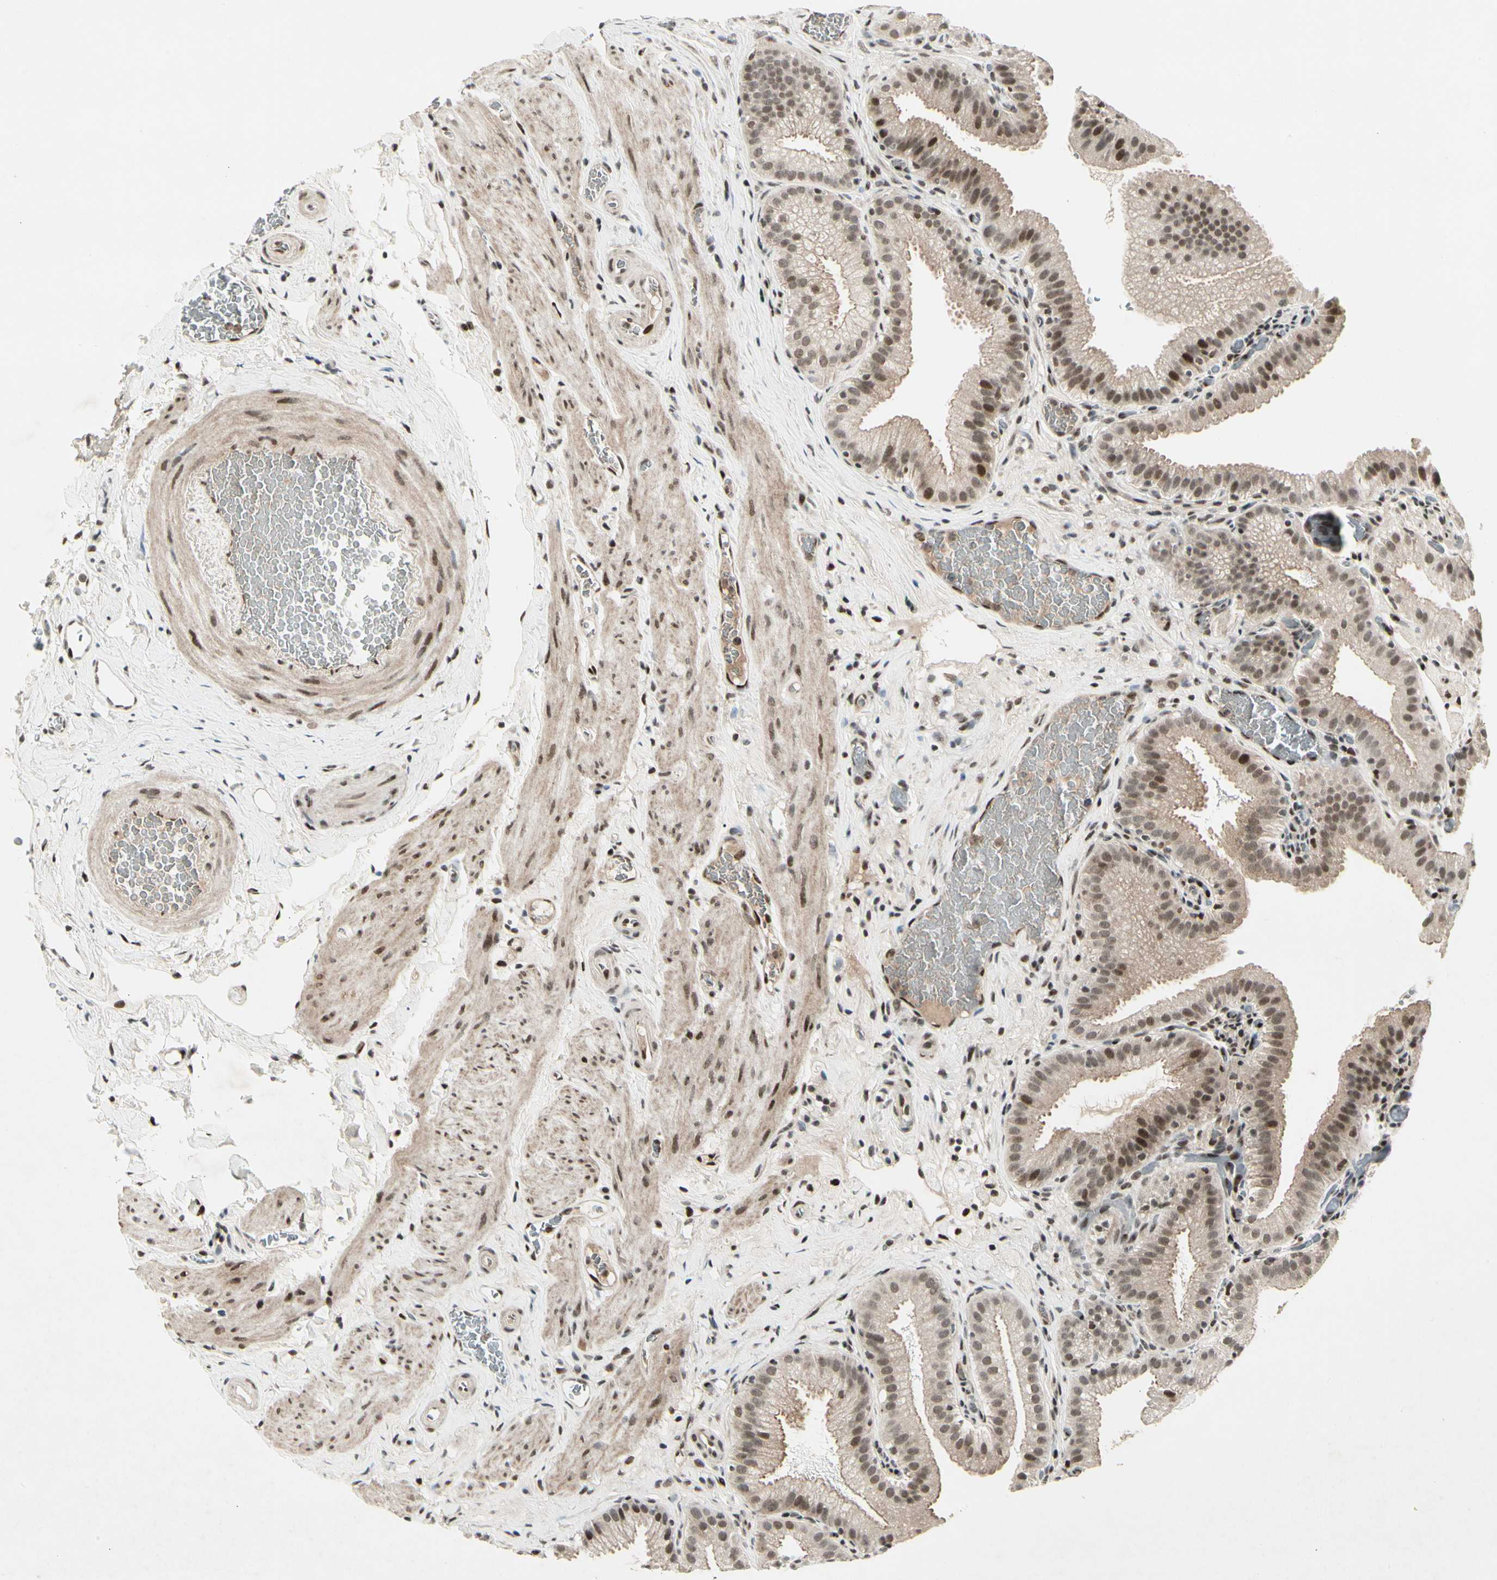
{"staining": {"intensity": "moderate", "quantity": ">75%", "location": "nuclear"}, "tissue": "gallbladder", "cell_type": "Glandular cells", "image_type": "normal", "snomed": [{"axis": "morphology", "description": "Normal tissue, NOS"}, {"axis": "topography", "description": "Gallbladder"}], "caption": "Immunohistochemistry photomicrograph of unremarkable gallbladder: human gallbladder stained using immunohistochemistry displays medium levels of moderate protein expression localized specifically in the nuclear of glandular cells, appearing as a nuclear brown color.", "gene": "FOXJ2", "patient": {"sex": "male", "age": 54}}